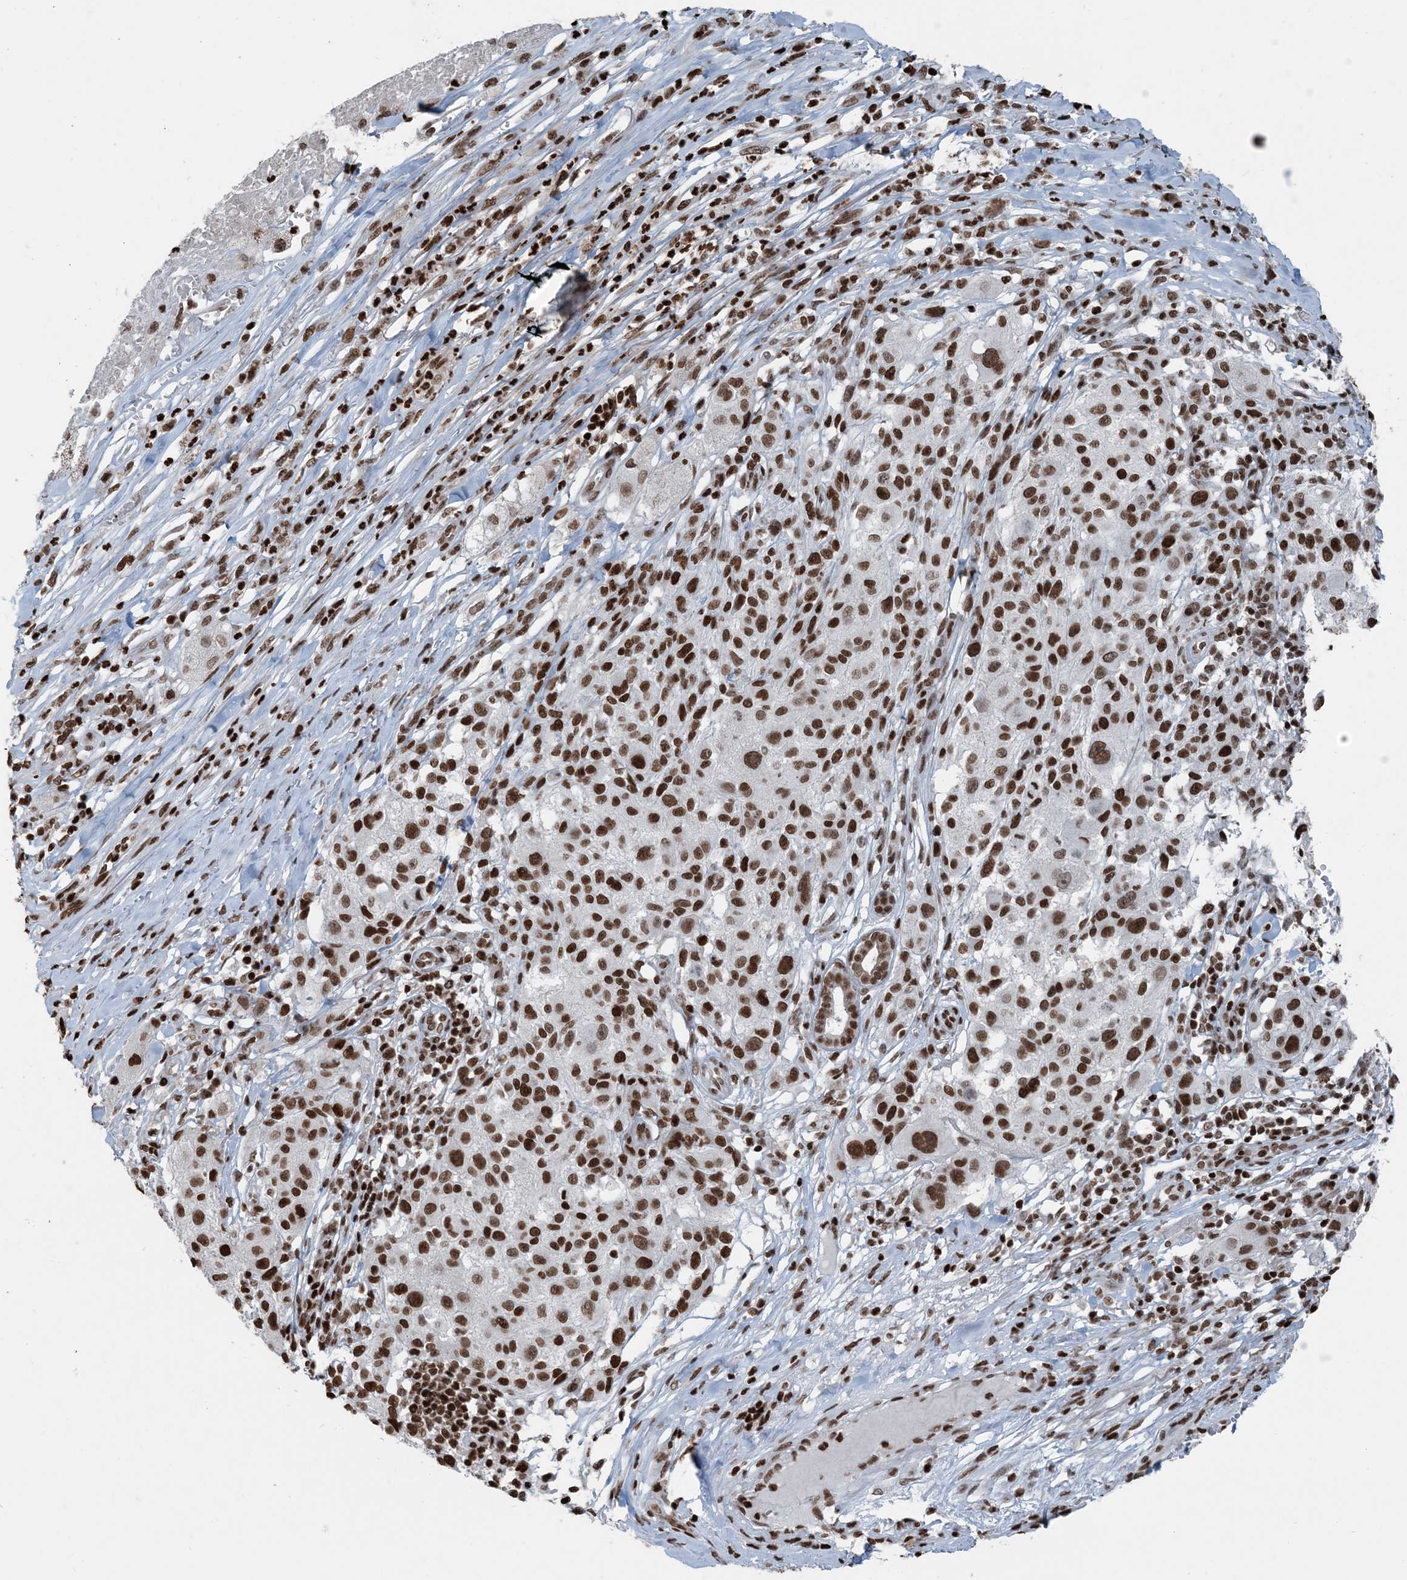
{"staining": {"intensity": "strong", "quantity": ">75%", "location": "nuclear"}, "tissue": "melanoma", "cell_type": "Tumor cells", "image_type": "cancer", "snomed": [{"axis": "morphology", "description": "Necrosis, NOS"}, {"axis": "morphology", "description": "Malignant melanoma, NOS"}, {"axis": "topography", "description": "Skin"}], "caption": "Malignant melanoma was stained to show a protein in brown. There is high levels of strong nuclear expression in about >75% of tumor cells.", "gene": "H3-3B", "patient": {"sex": "female", "age": 87}}